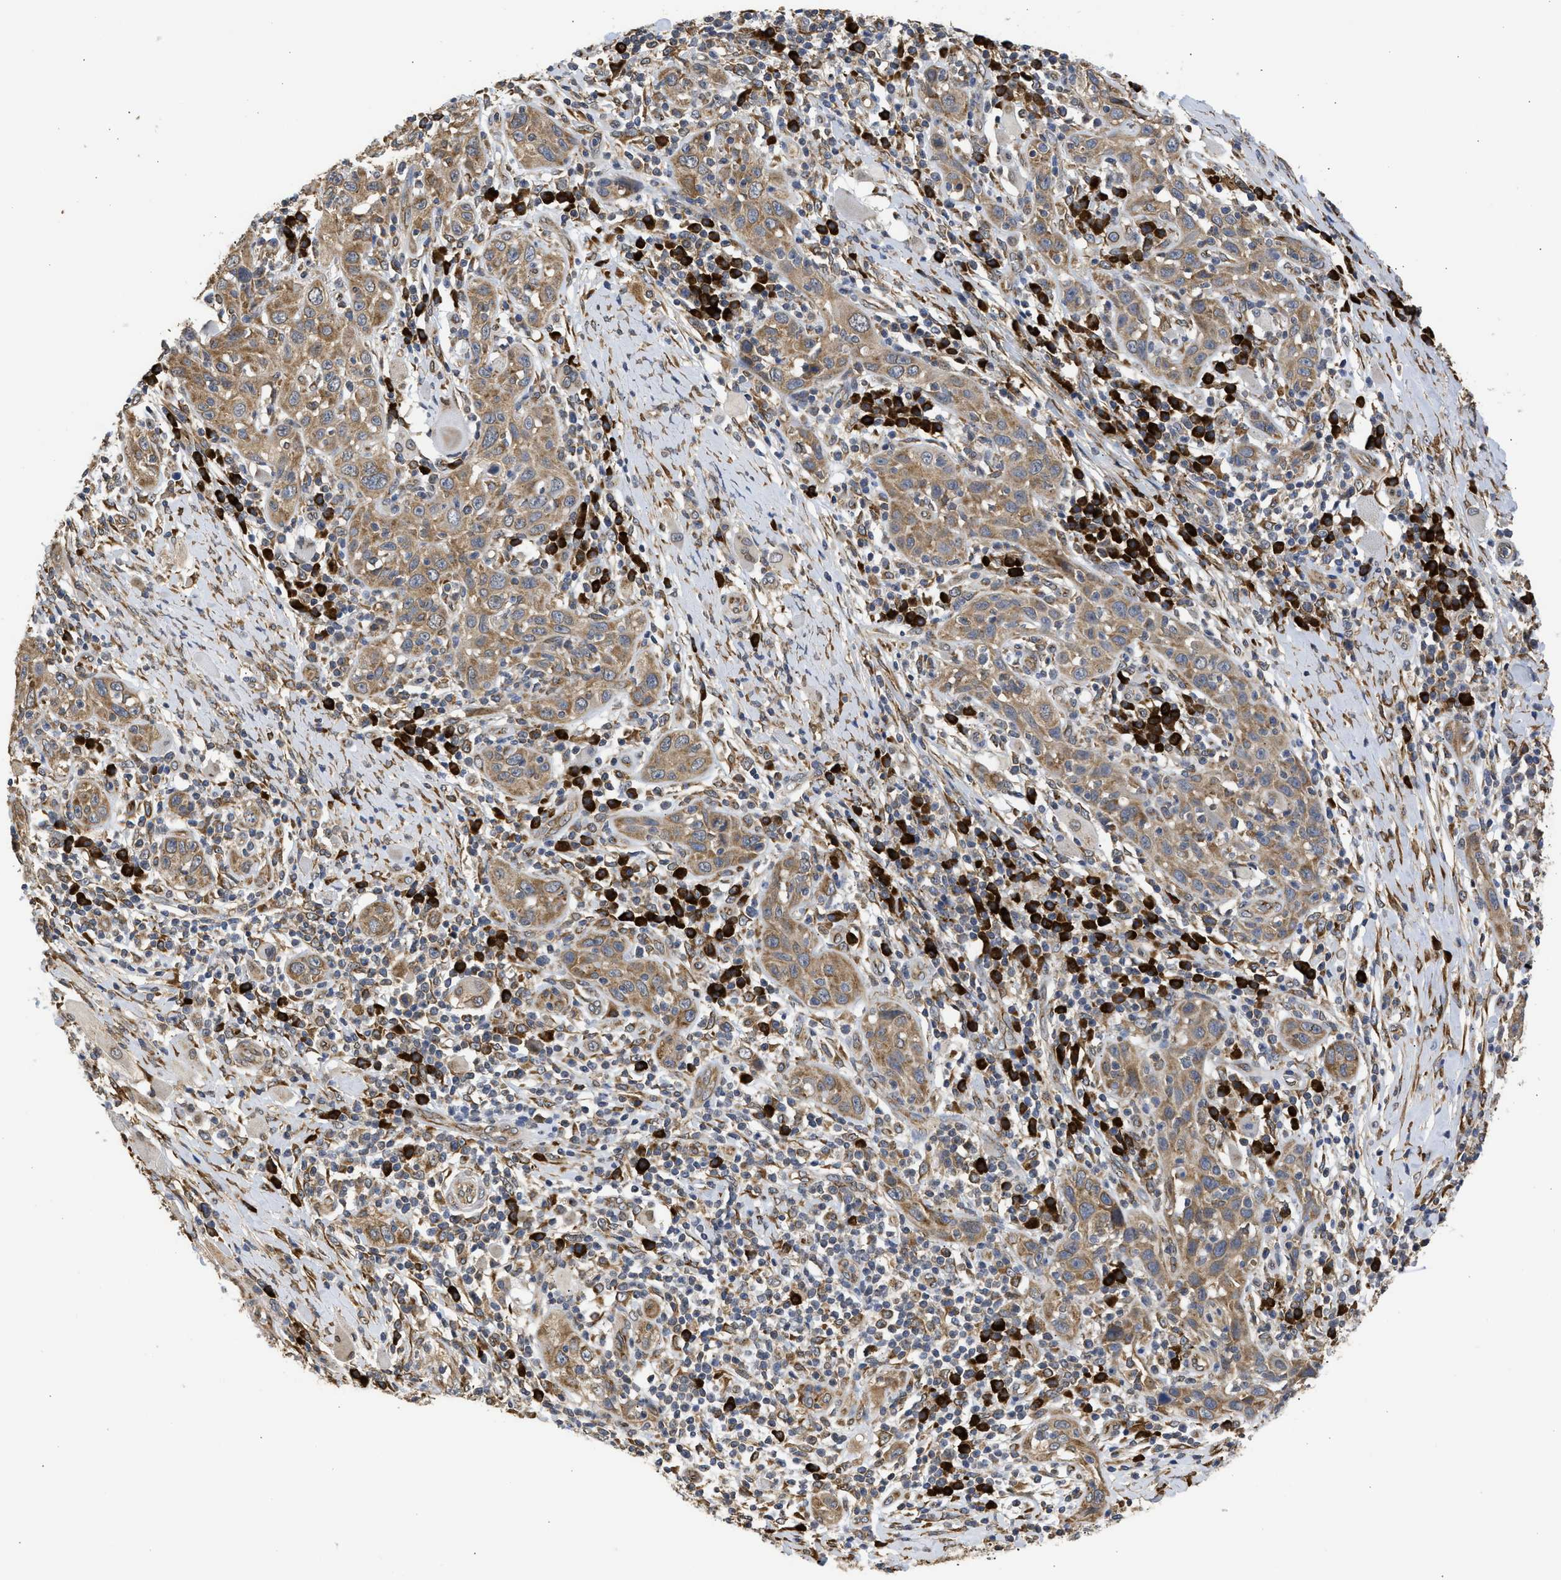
{"staining": {"intensity": "moderate", "quantity": ">75%", "location": "cytoplasmic/membranous"}, "tissue": "skin cancer", "cell_type": "Tumor cells", "image_type": "cancer", "snomed": [{"axis": "morphology", "description": "Squamous cell carcinoma, NOS"}, {"axis": "topography", "description": "Skin"}], "caption": "Immunohistochemical staining of human skin squamous cell carcinoma exhibits medium levels of moderate cytoplasmic/membranous protein expression in approximately >75% of tumor cells.", "gene": "DNAJC1", "patient": {"sex": "female", "age": 88}}